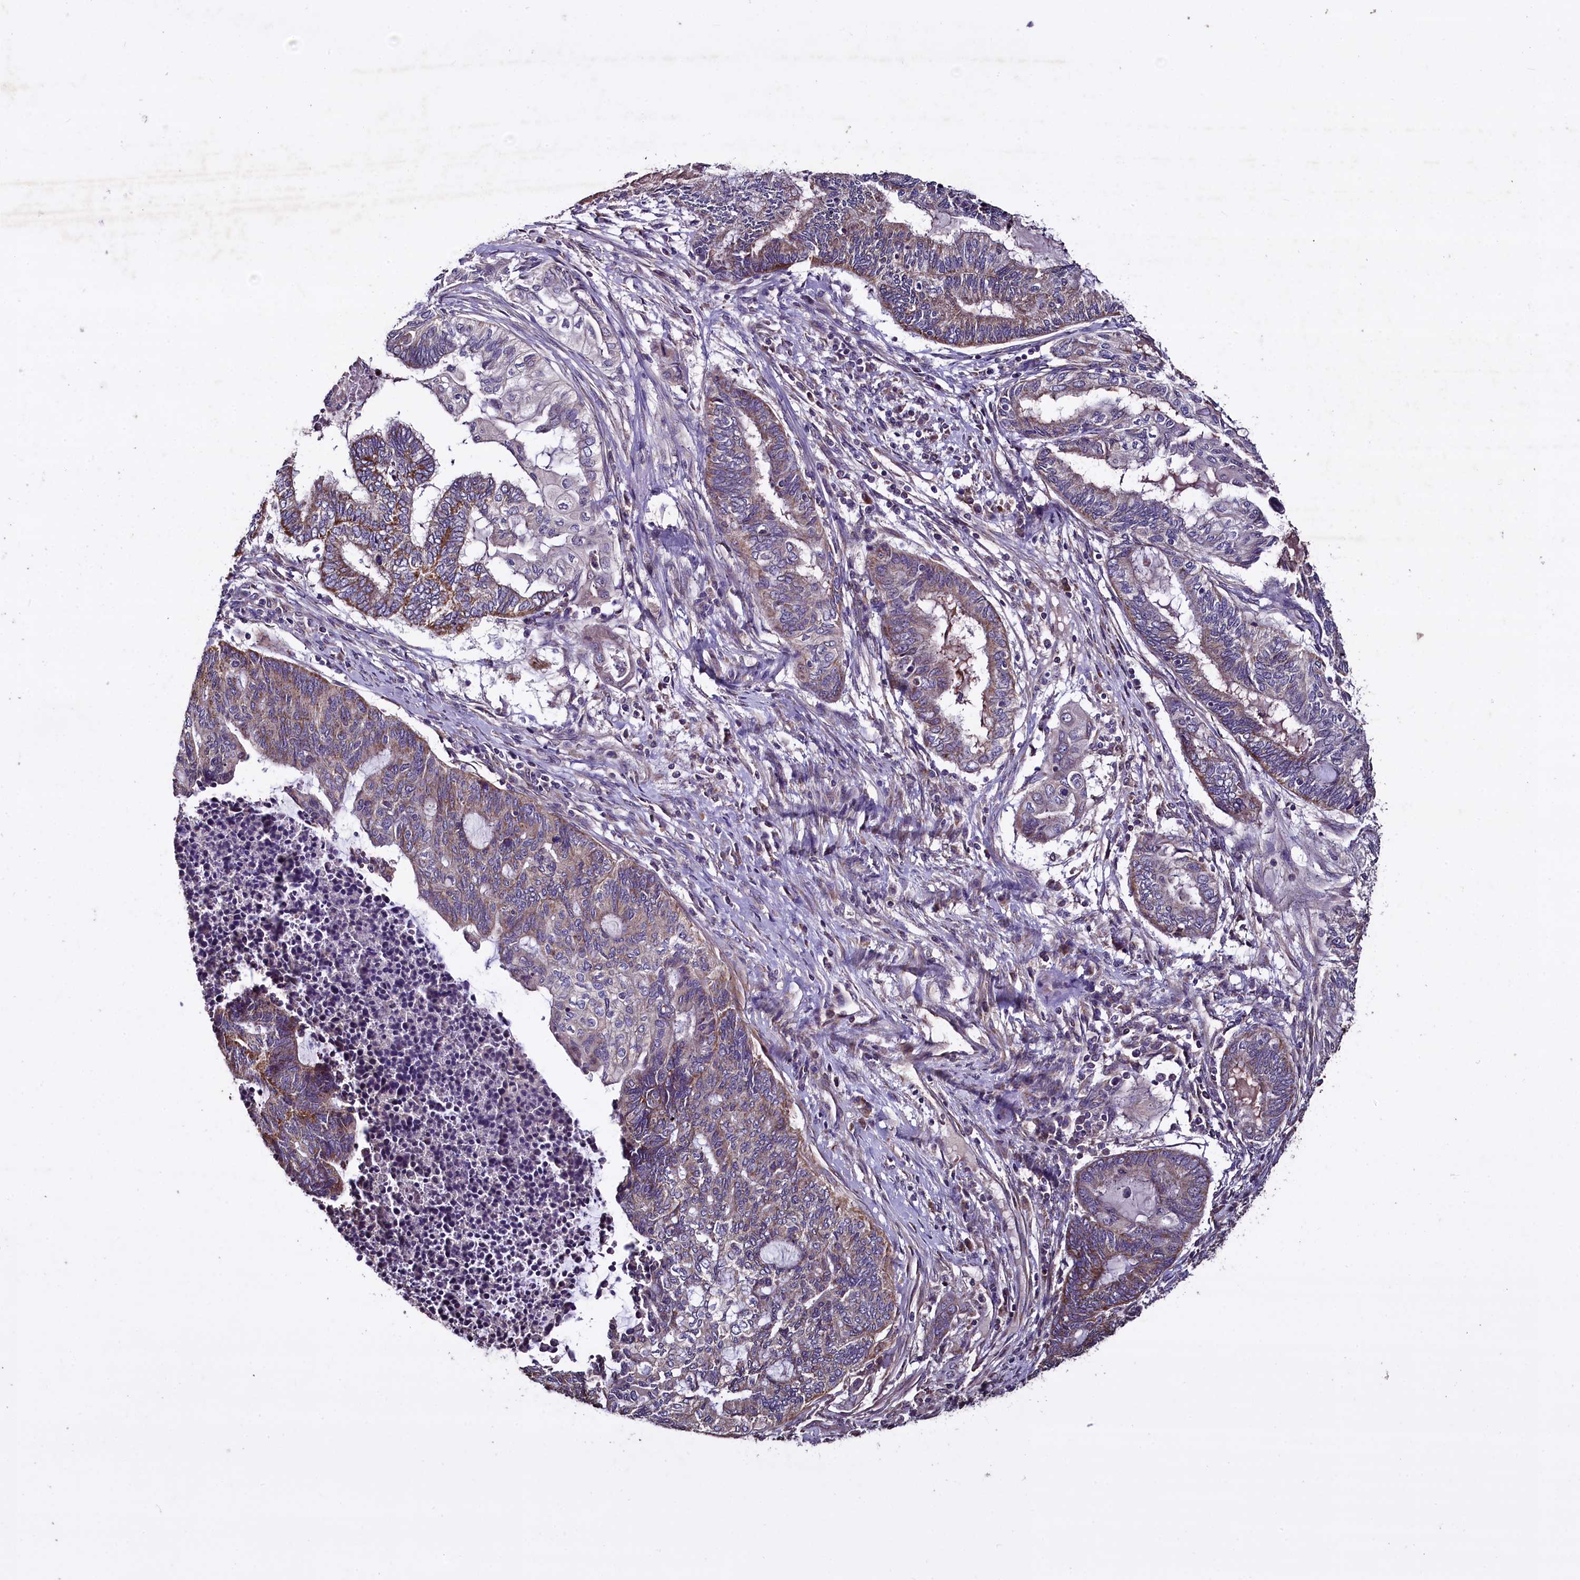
{"staining": {"intensity": "weak", "quantity": "<25%", "location": "cytoplasmic/membranous"}, "tissue": "endometrial cancer", "cell_type": "Tumor cells", "image_type": "cancer", "snomed": [{"axis": "morphology", "description": "Adenocarcinoma, NOS"}, {"axis": "topography", "description": "Uterus"}, {"axis": "topography", "description": "Endometrium"}], "caption": "High power microscopy image of an immunohistochemistry (IHC) histopathology image of endometrial cancer, revealing no significant expression in tumor cells.", "gene": "COQ9", "patient": {"sex": "female", "age": 70}}